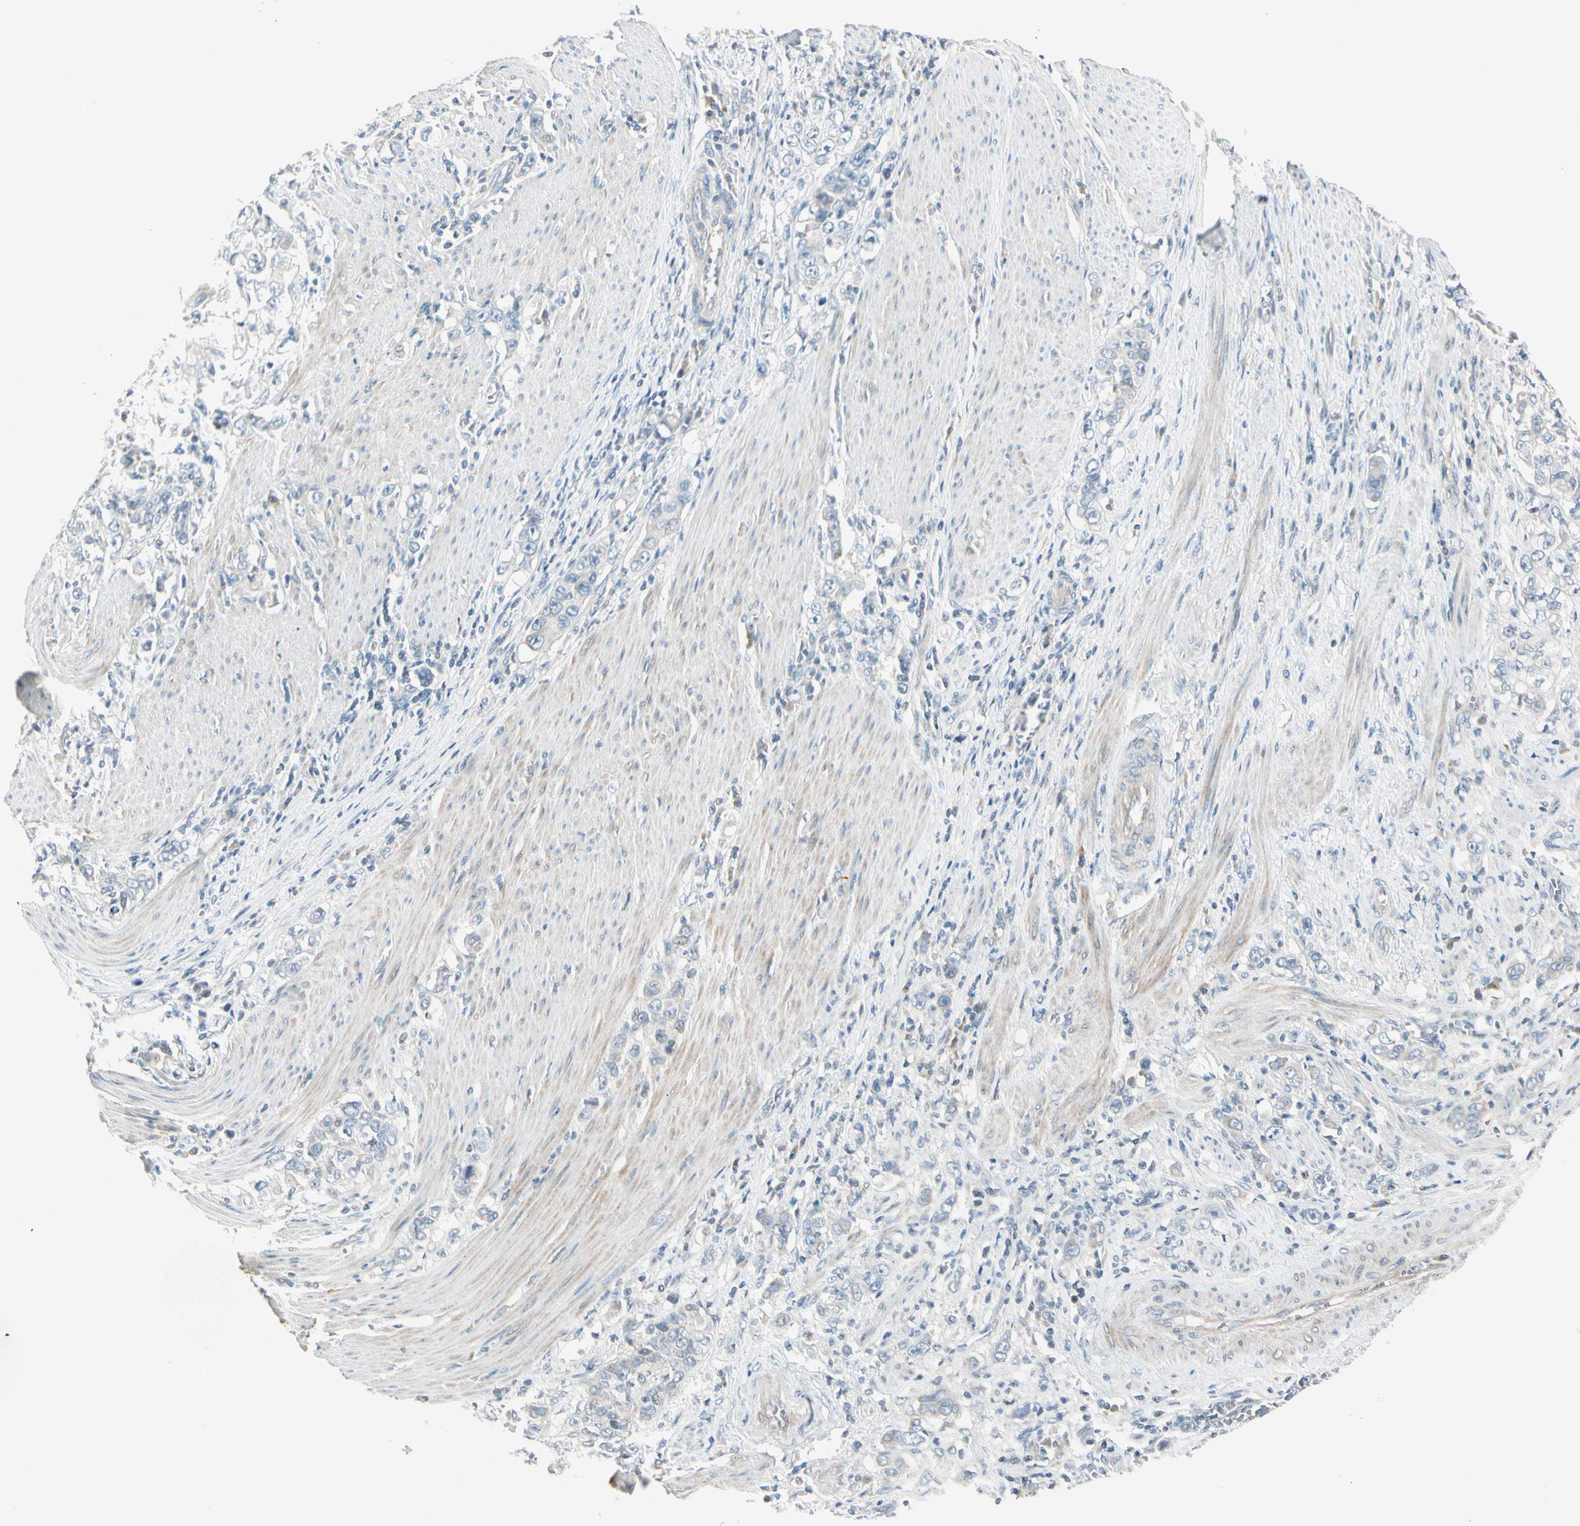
{"staining": {"intensity": "negative", "quantity": "none", "location": "none"}, "tissue": "stomach cancer", "cell_type": "Tumor cells", "image_type": "cancer", "snomed": [{"axis": "morphology", "description": "Adenocarcinoma, NOS"}, {"axis": "topography", "description": "Stomach, lower"}], "caption": "Immunohistochemistry (IHC) histopathology image of neoplastic tissue: human stomach adenocarcinoma stained with DAB (3,3'-diaminobenzidine) shows no significant protein expression in tumor cells.", "gene": "CYP2E1", "patient": {"sex": "female", "age": 72}}